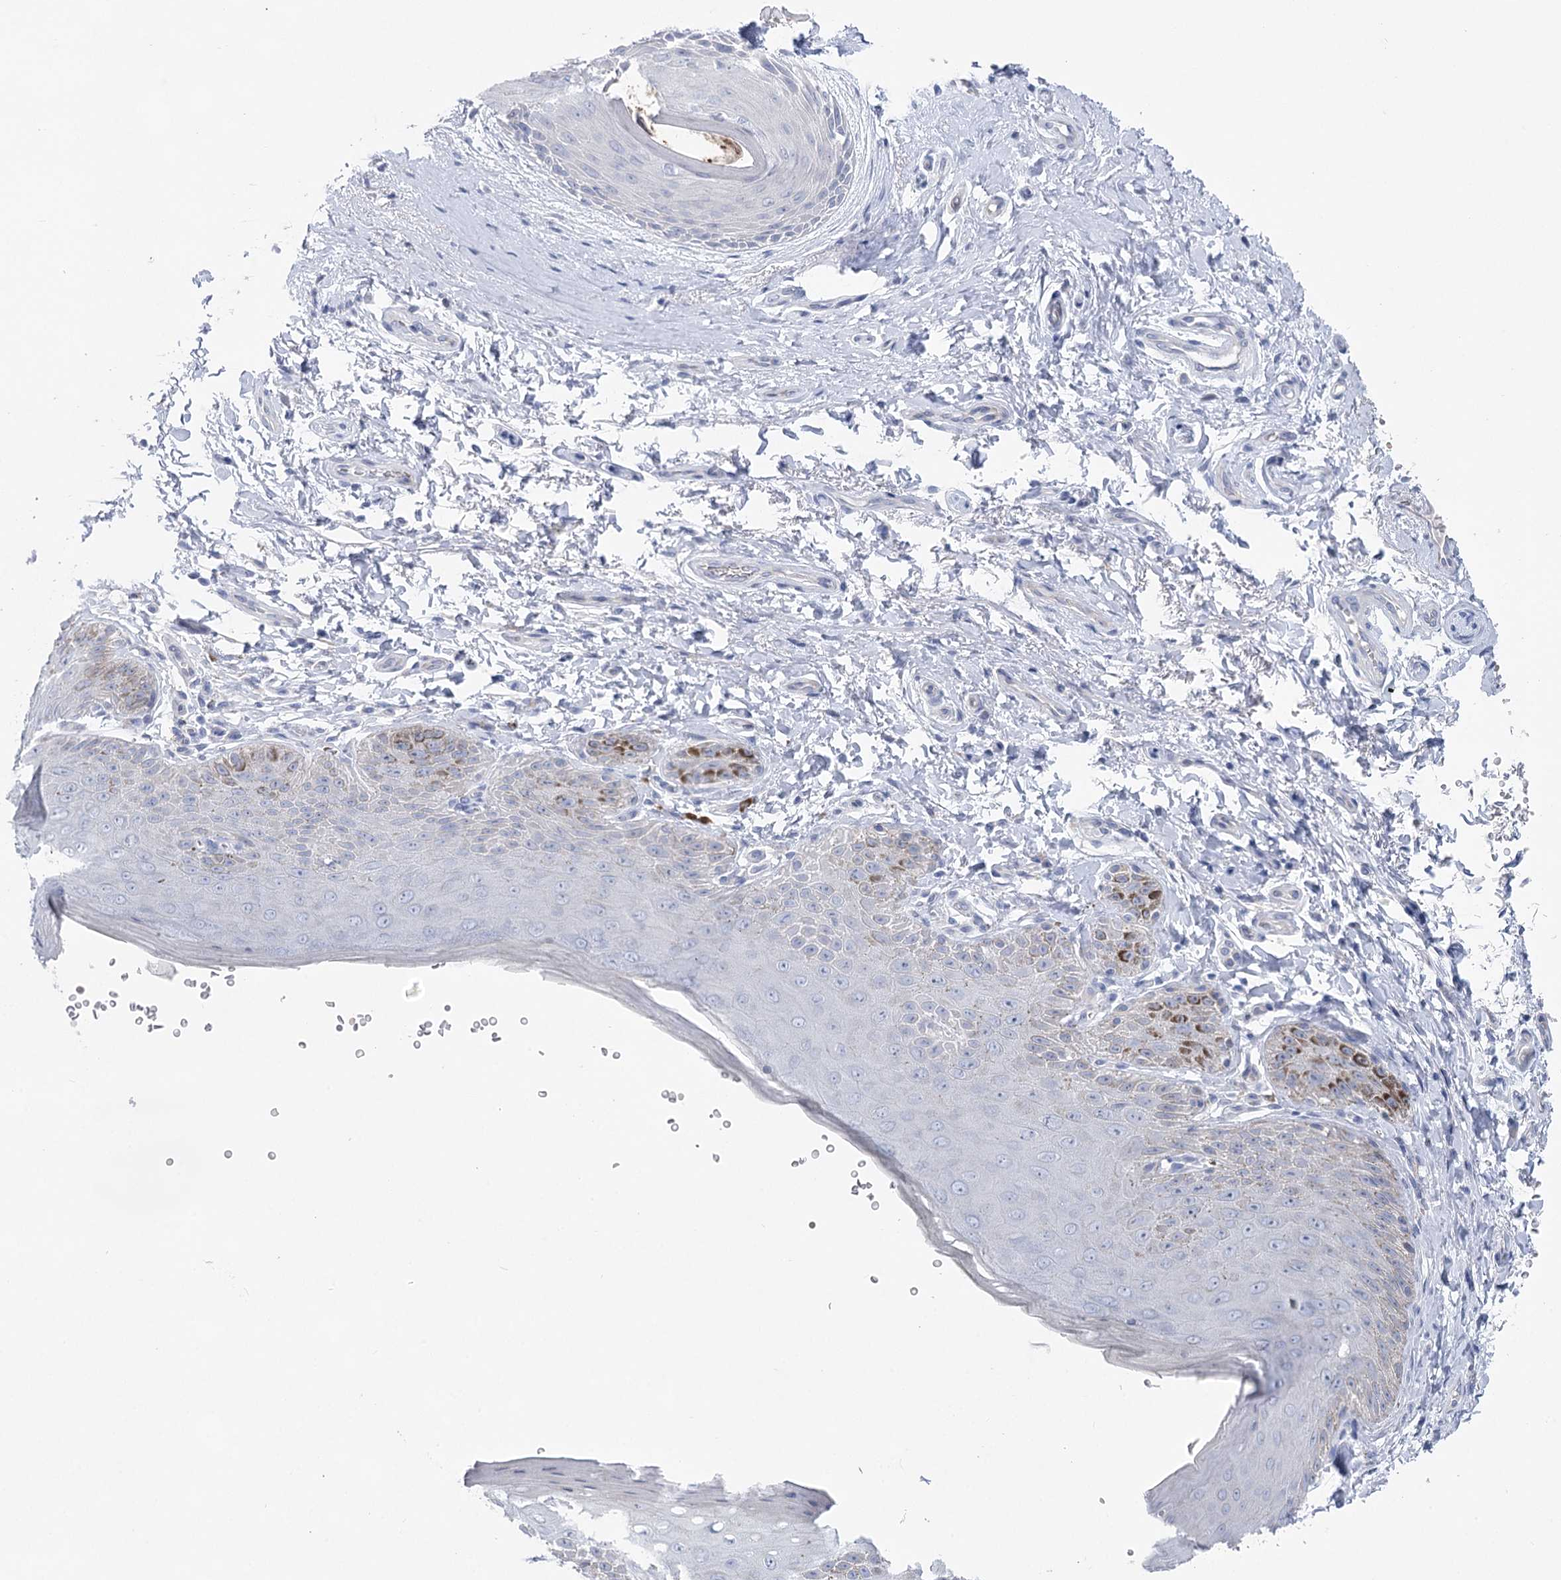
{"staining": {"intensity": "moderate", "quantity": "<25%", "location": "cytoplasmic/membranous"}, "tissue": "skin", "cell_type": "Epidermal cells", "image_type": "normal", "snomed": [{"axis": "morphology", "description": "Normal tissue, NOS"}, {"axis": "topography", "description": "Anal"}], "caption": "The immunohistochemical stain shows moderate cytoplasmic/membranous positivity in epidermal cells of normal skin.", "gene": "WDR74", "patient": {"sex": "male", "age": 44}}